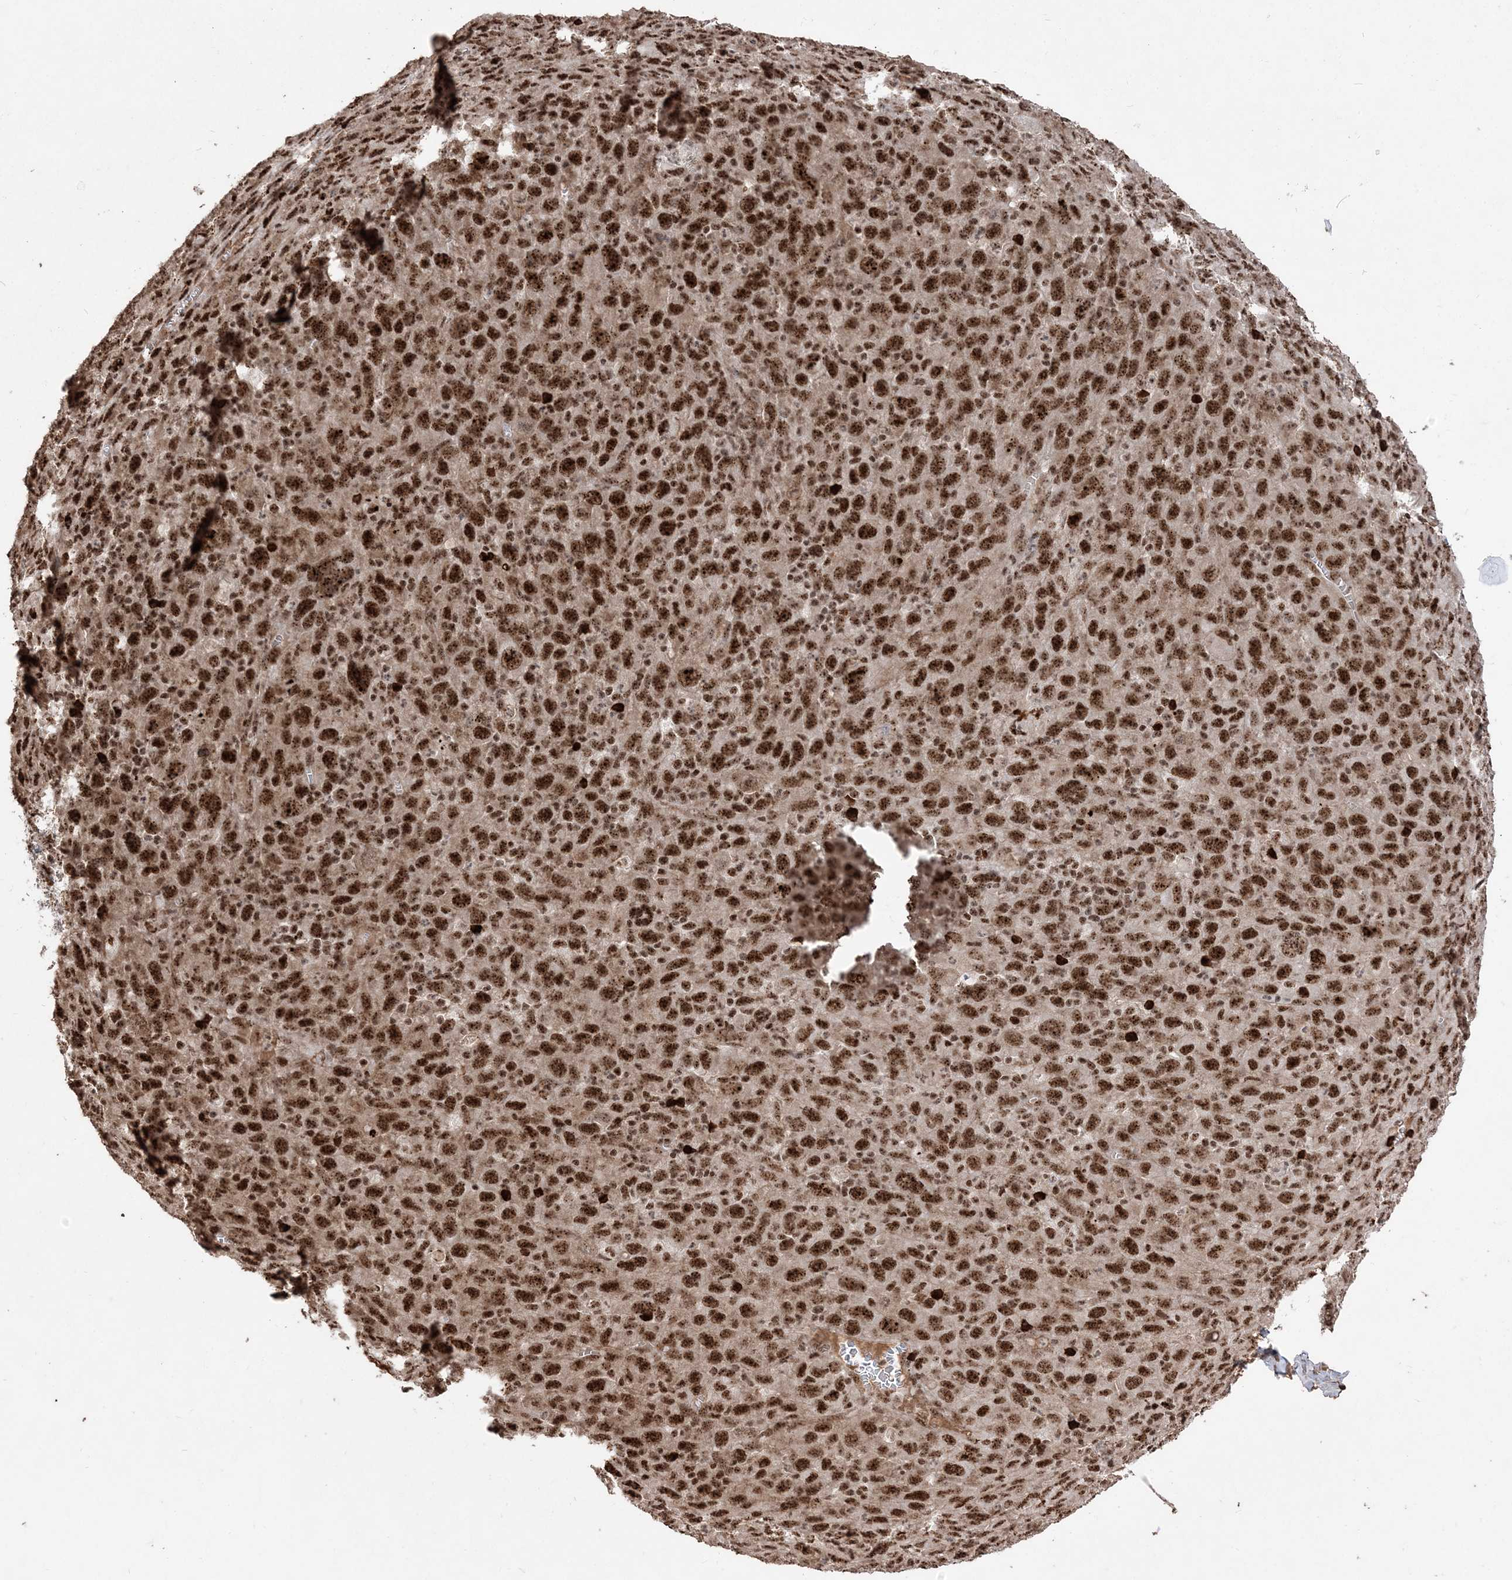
{"staining": {"intensity": "strong", "quantity": ">75%", "location": "nuclear"}, "tissue": "melanoma", "cell_type": "Tumor cells", "image_type": "cancer", "snomed": [{"axis": "morphology", "description": "Malignant melanoma, Metastatic site"}, {"axis": "topography", "description": "Skin"}], "caption": "This is an image of immunohistochemistry (IHC) staining of malignant melanoma (metastatic site), which shows strong positivity in the nuclear of tumor cells.", "gene": "RBM17", "patient": {"sex": "female", "age": 56}}